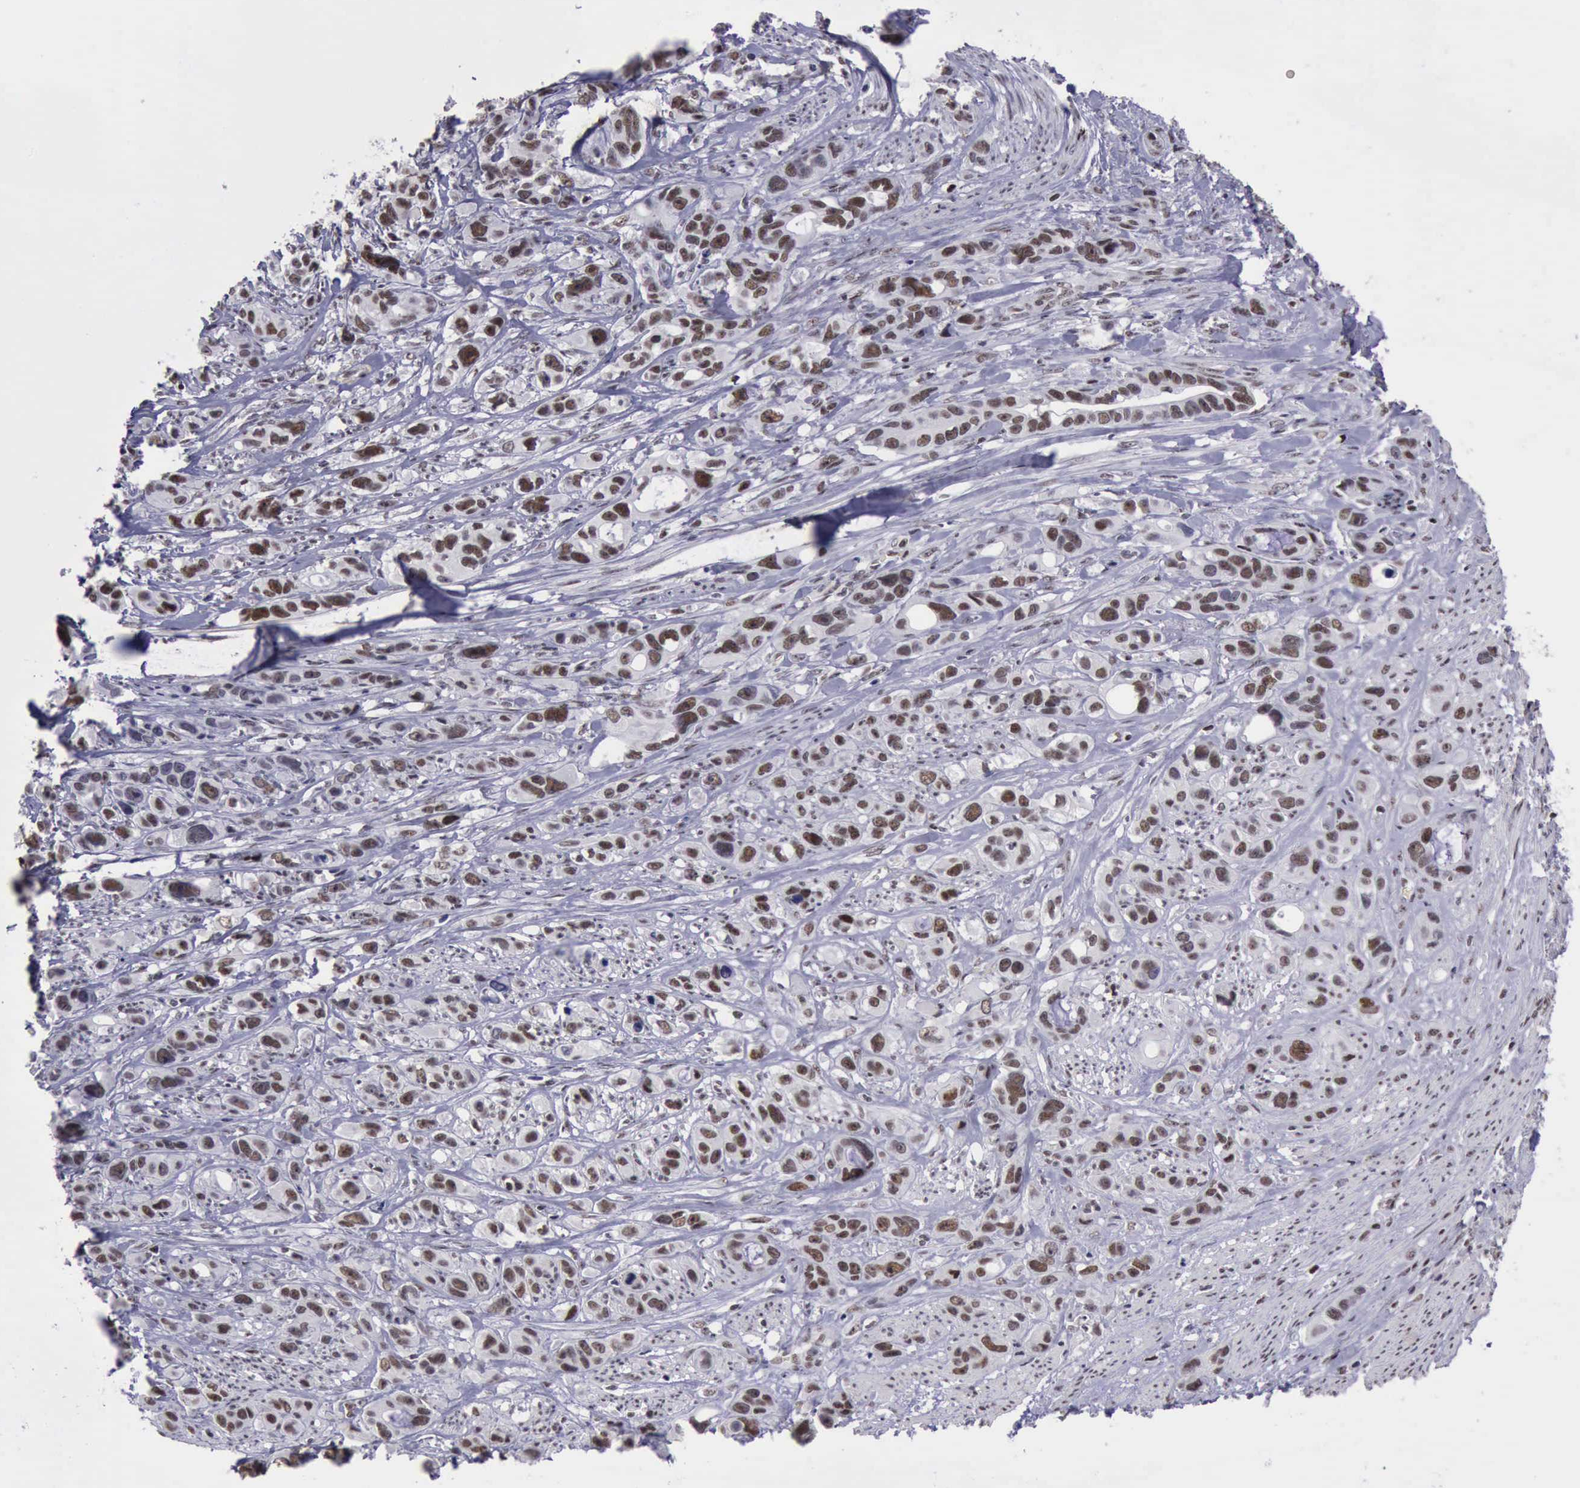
{"staining": {"intensity": "moderate", "quantity": ">75%", "location": "nuclear"}, "tissue": "stomach cancer", "cell_type": "Tumor cells", "image_type": "cancer", "snomed": [{"axis": "morphology", "description": "Adenocarcinoma, NOS"}, {"axis": "topography", "description": "Stomach, upper"}], "caption": "This is a micrograph of immunohistochemistry staining of adenocarcinoma (stomach), which shows moderate staining in the nuclear of tumor cells.", "gene": "YY1", "patient": {"sex": "male", "age": 47}}